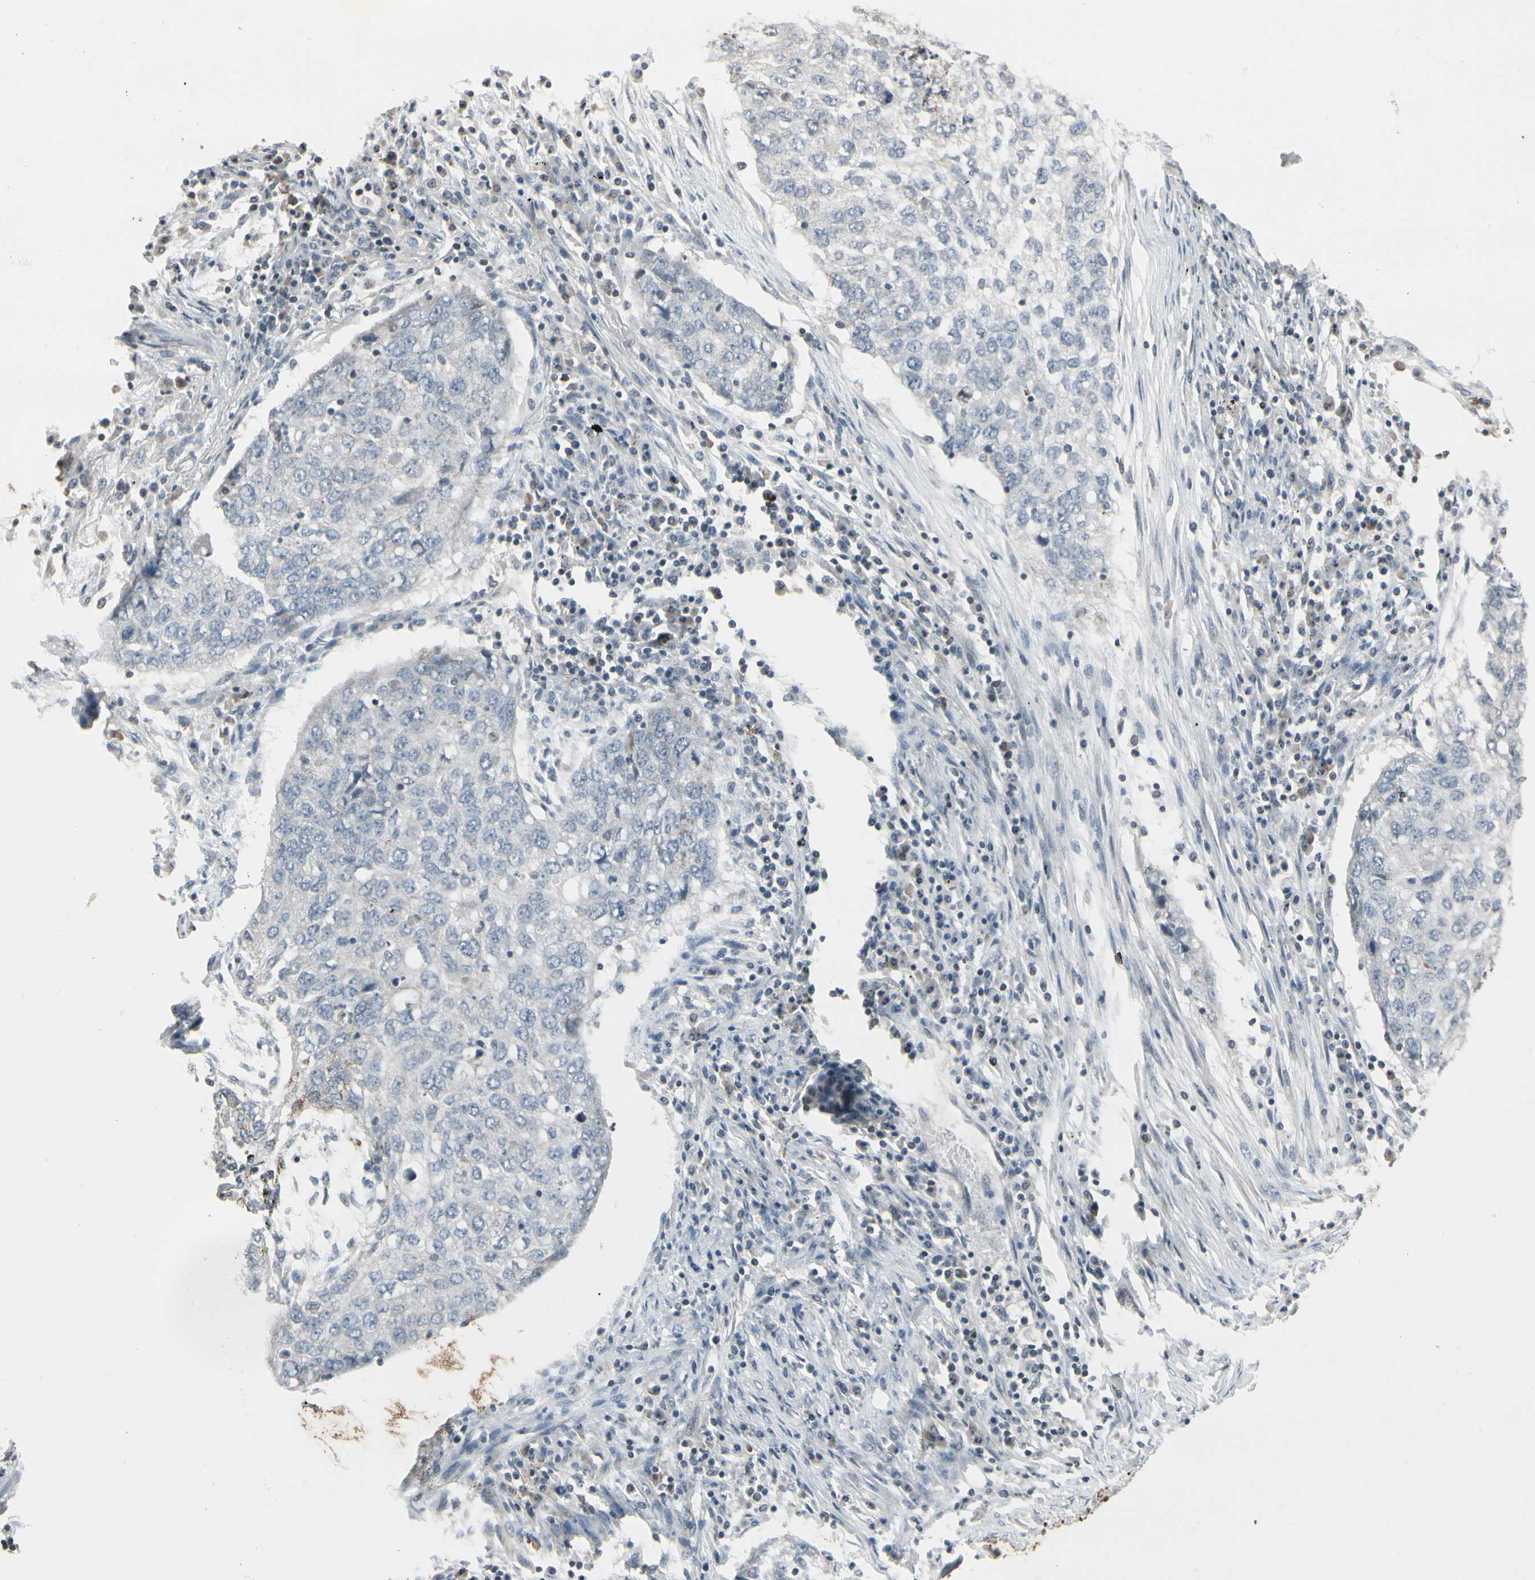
{"staining": {"intensity": "negative", "quantity": "none", "location": "none"}, "tissue": "lung cancer", "cell_type": "Tumor cells", "image_type": "cancer", "snomed": [{"axis": "morphology", "description": "Squamous cell carcinoma, NOS"}, {"axis": "topography", "description": "Lung"}], "caption": "IHC image of lung cancer stained for a protein (brown), which reveals no staining in tumor cells.", "gene": "ARG2", "patient": {"sex": "female", "age": 63}}